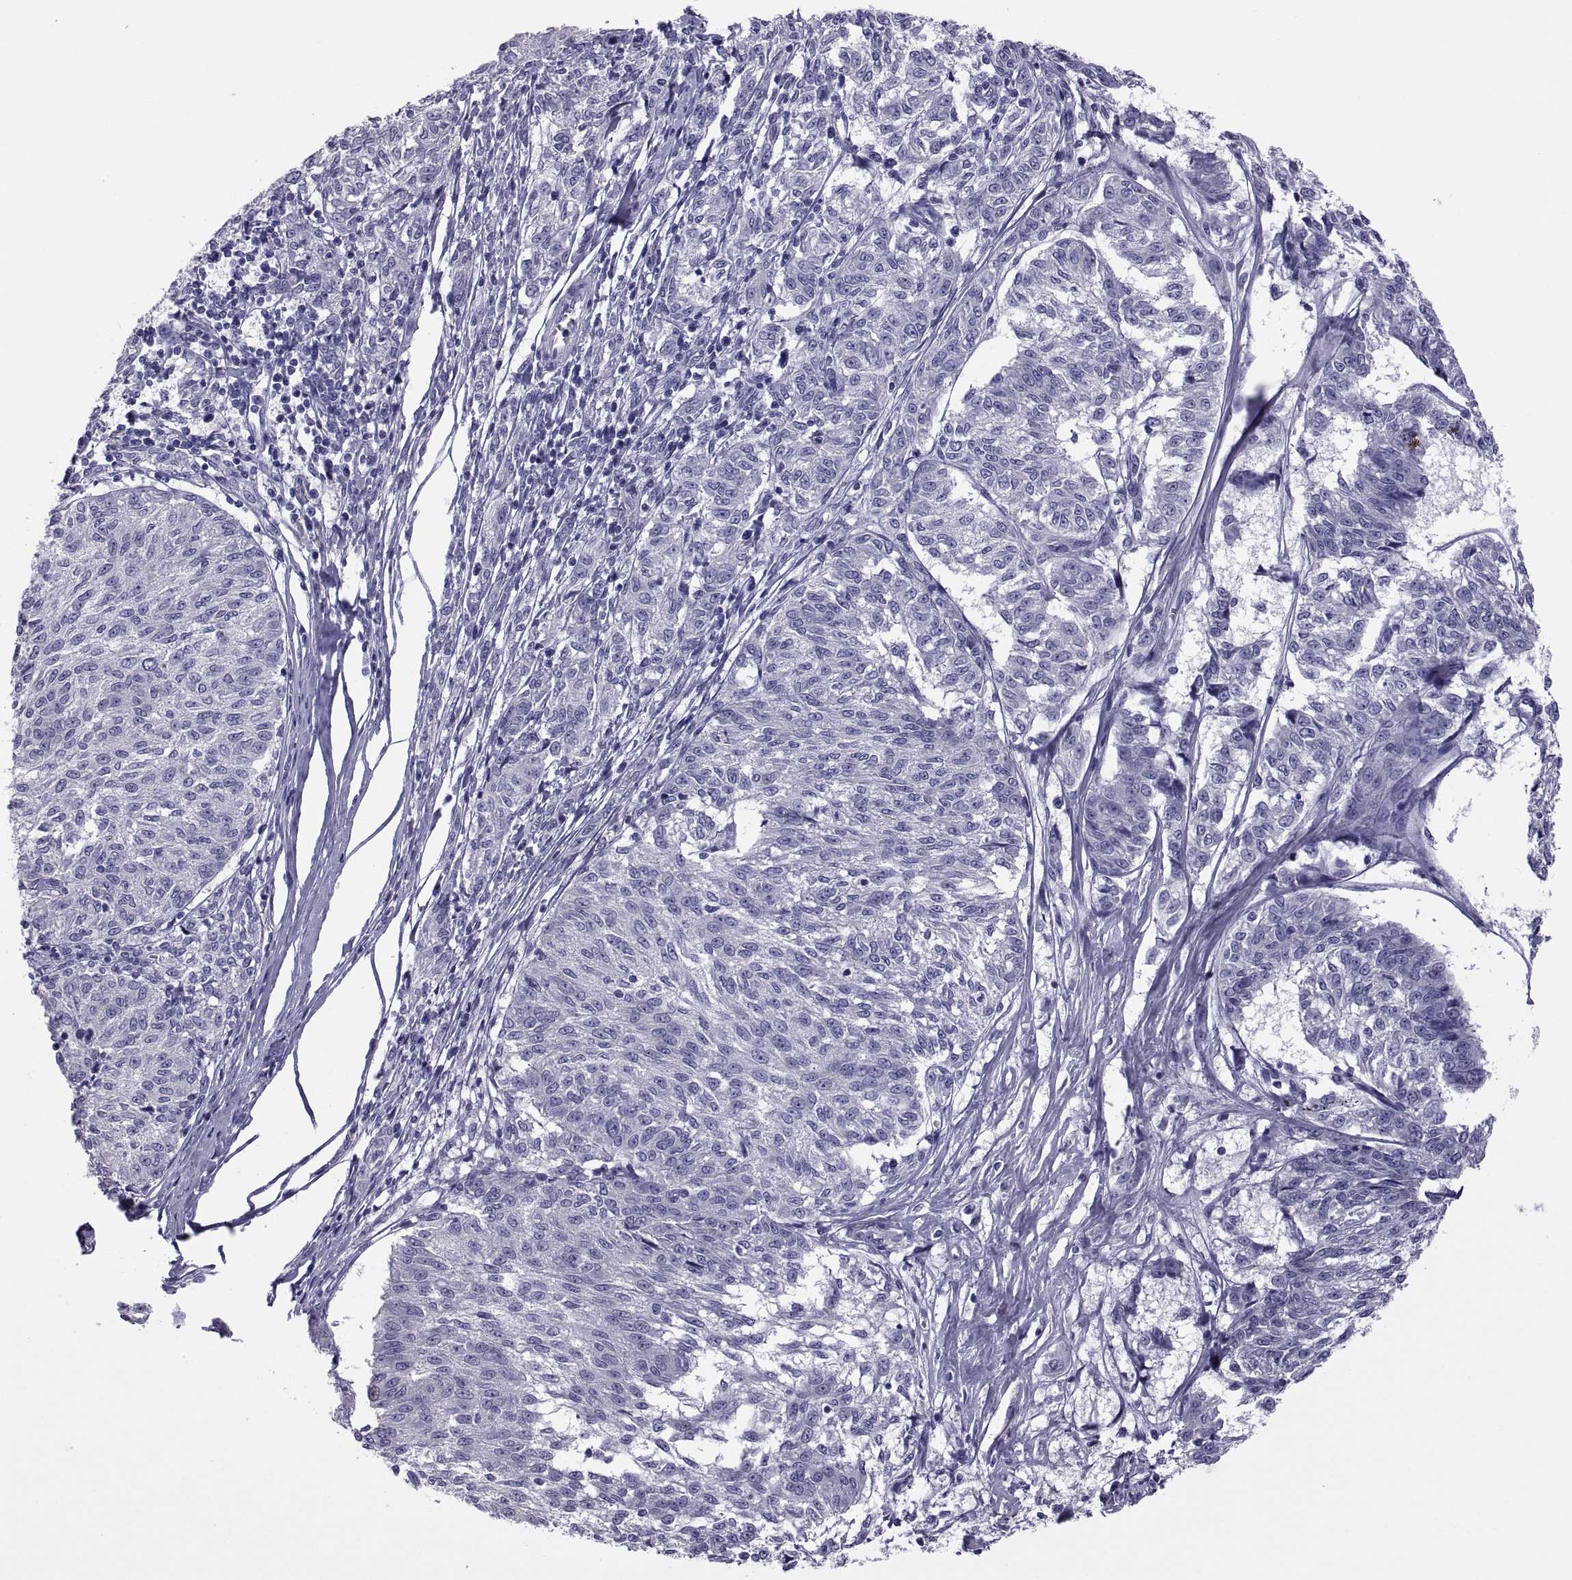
{"staining": {"intensity": "negative", "quantity": "none", "location": "none"}, "tissue": "melanoma", "cell_type": "Tumor cells", "image_type": "cancer", "snomed": [{"axis": "morphology", "description": "Malignant melanoma, NOS"}, {"axis": "topography", "description": "Skin"}], "caption": "The histopathology image demonstrates no staining of tumor cells in melanoma. (Immunohistochemistry (ihc), brightfield microscopy, high magnification).", "gene": "RNASE12", "patient": {"sex": "female", "age": 72}}